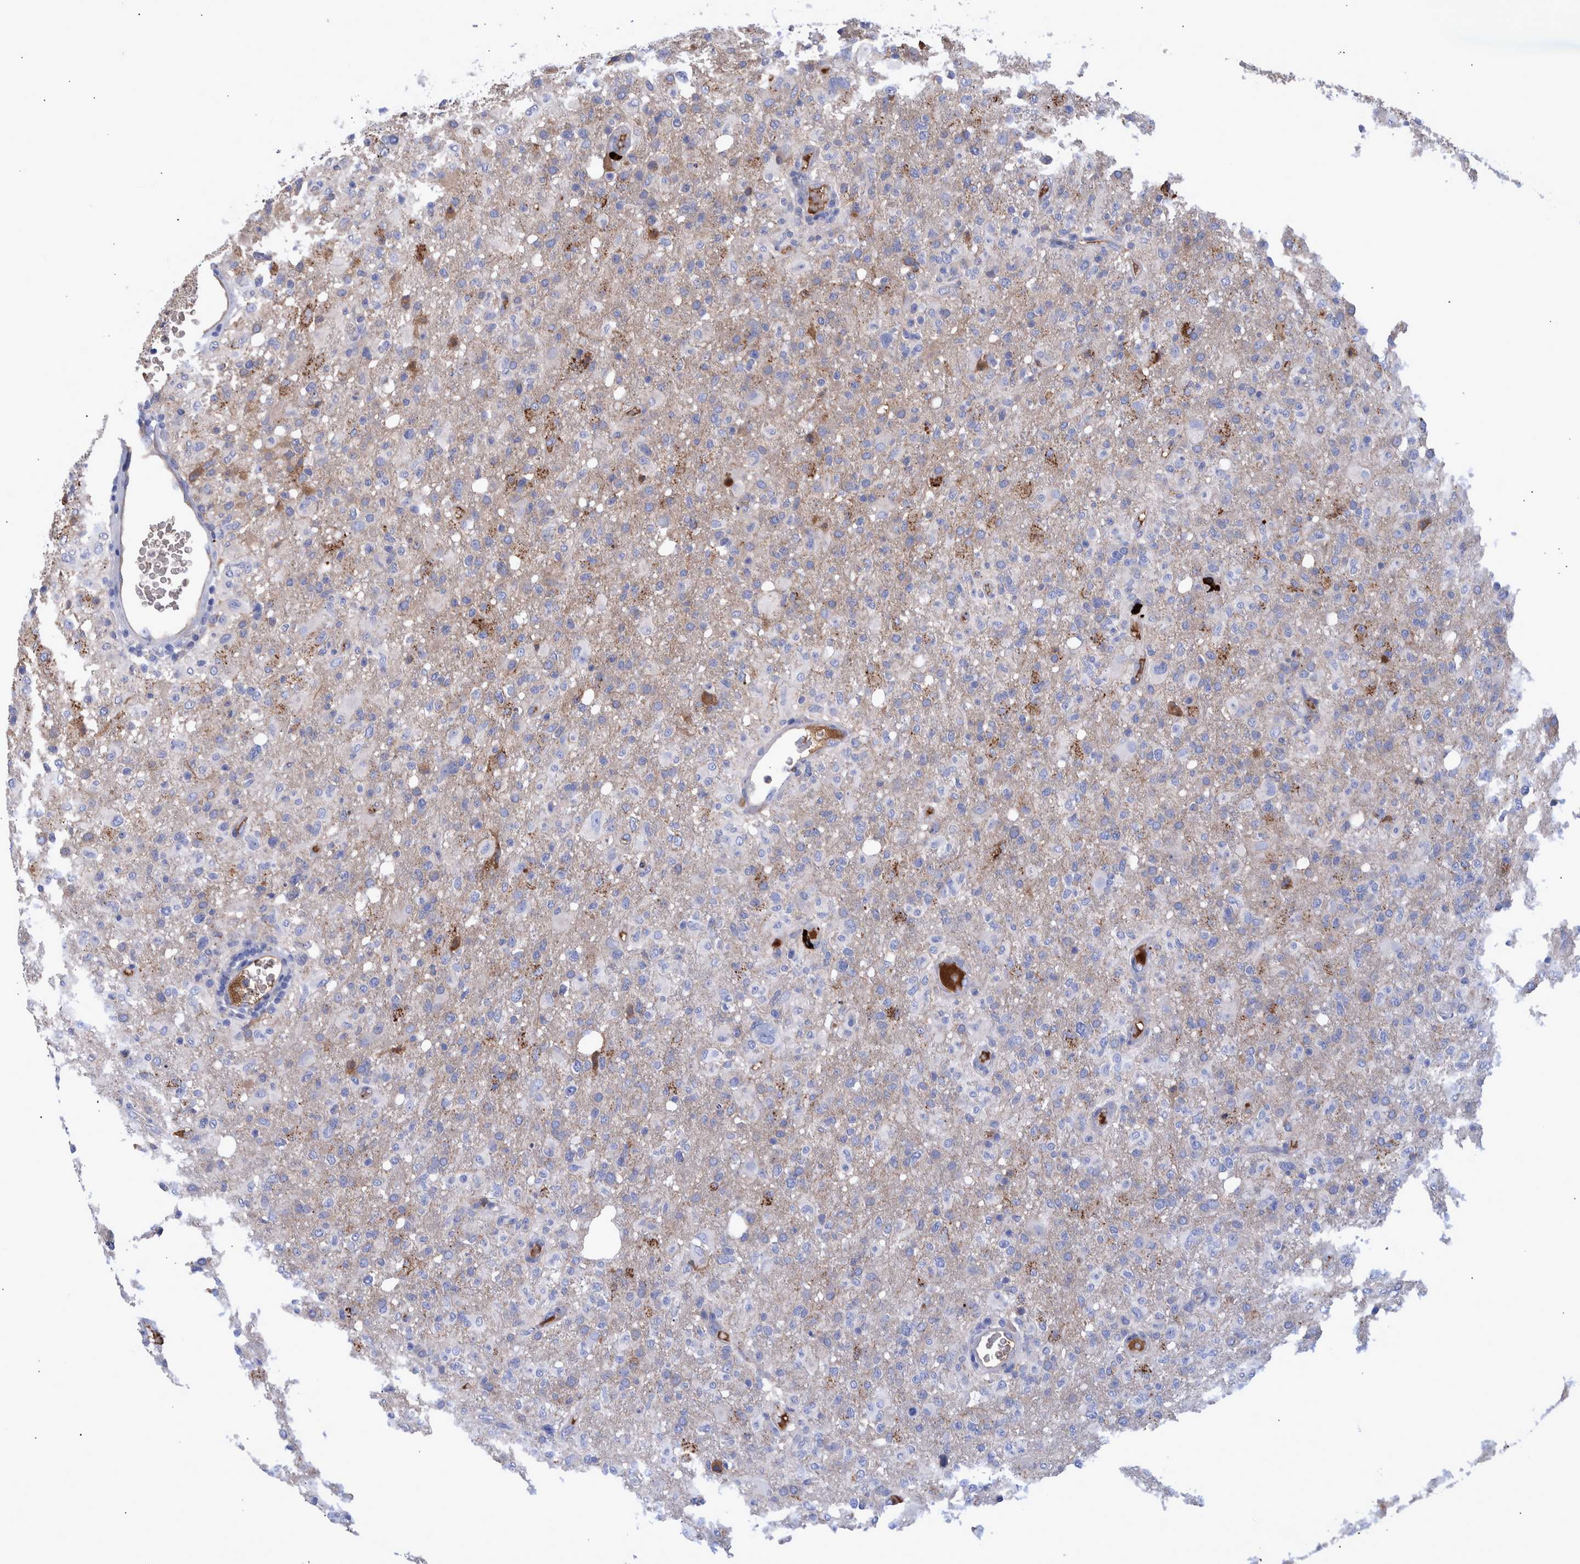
{"staining": {"intensity": "moderate", "quantity": "<25%", "location": "cytoplasmic/membranous"}, "tissue": "glioma", "cell_type": "Tumor cells", "image_type": "cancer", "snomed": [{"axis": "morphology", "description": "Glioma, malignant, High grade"}, {"axis": "topography", "description": "Brain"}], "caption": "Human malignant high-grade glioma stained with a protein marker reveals moderate staining in tumor cells.", "gene": "DLL4", "patient": {"sex": "female", "age": 57}}